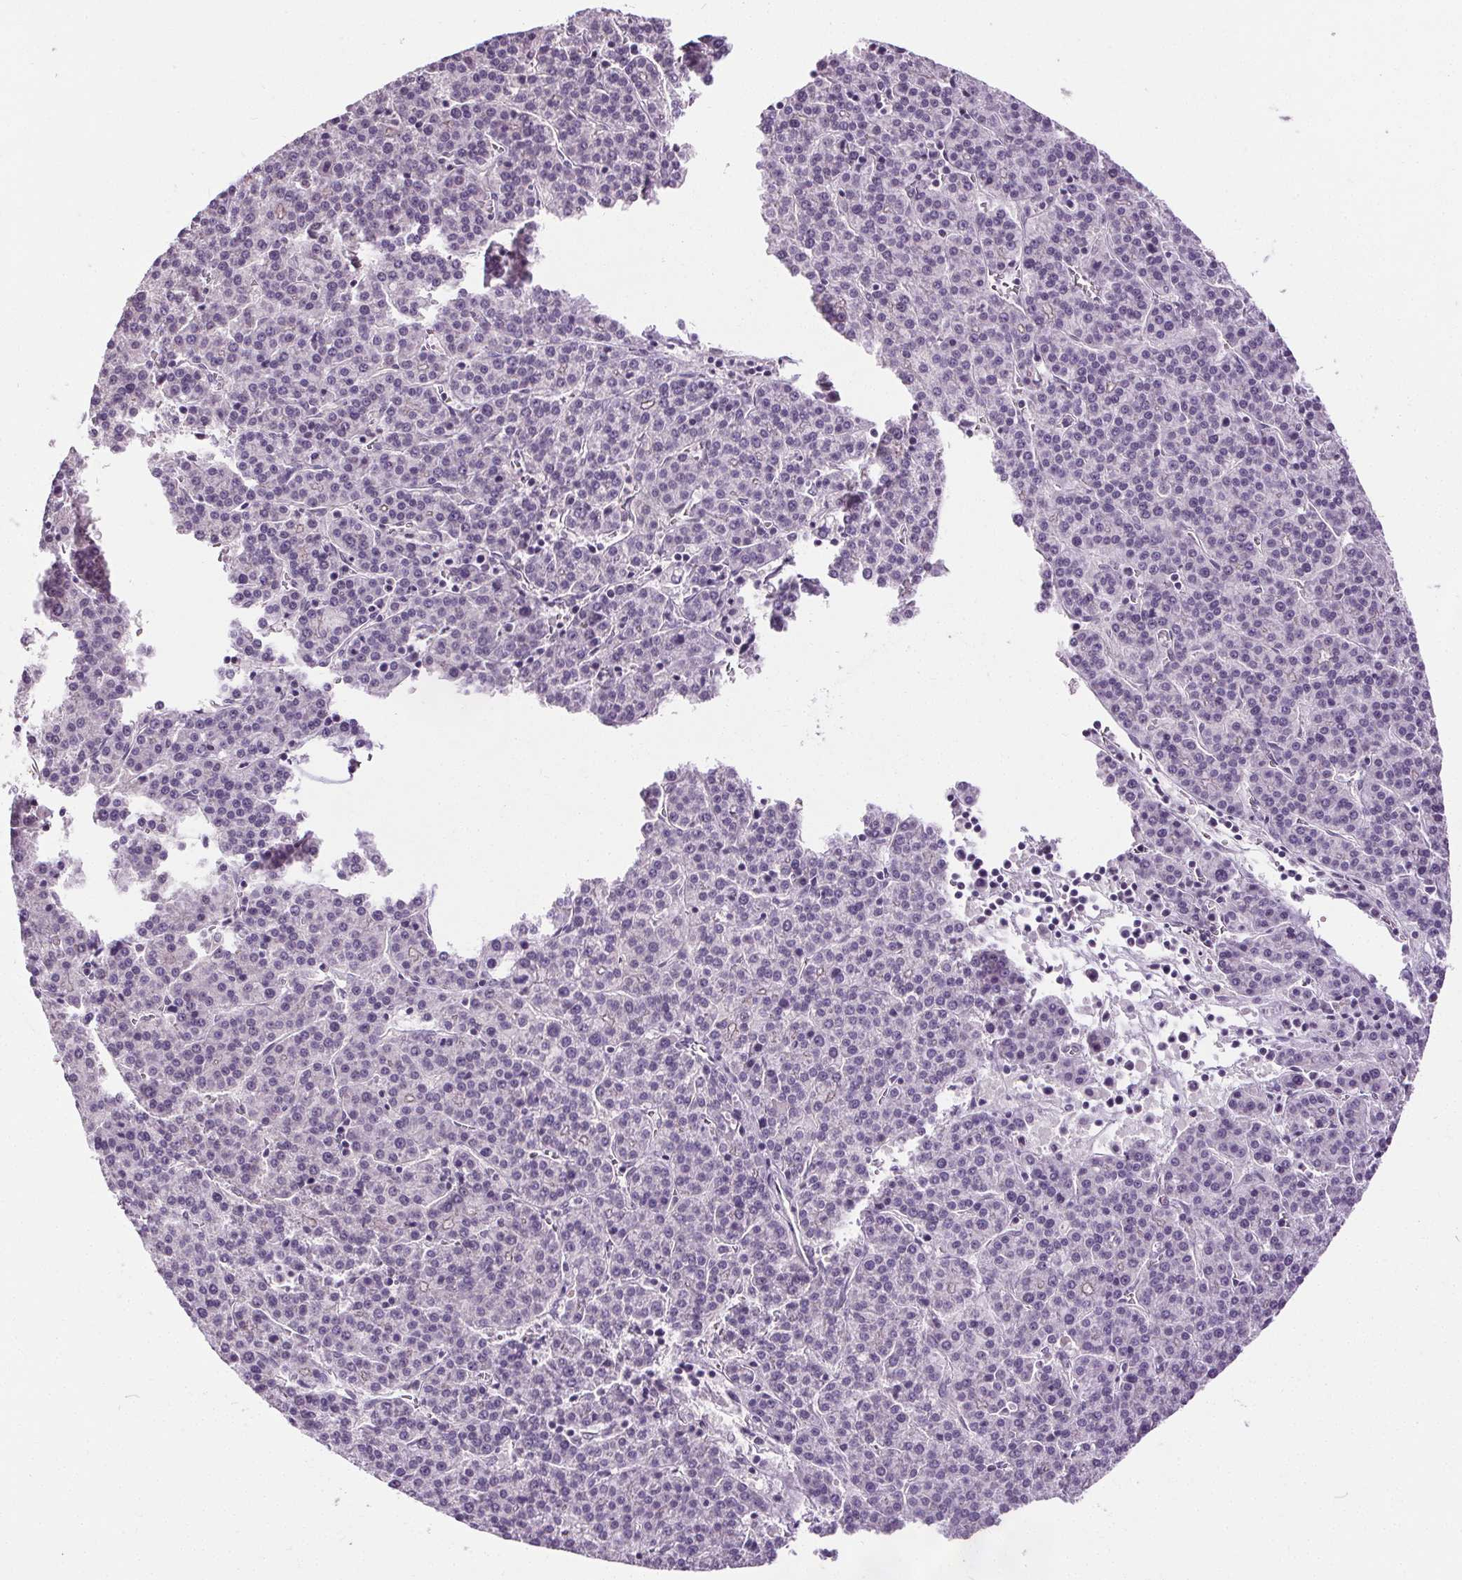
{"staining": {"intensity": "negative", "quantity": "none", "location": "none"}, "tissue": "liver cancer", "cell_type": "Tumor cells", "image_type": "cancer", "snomed": [{"axis": "morphology", "description": "Carcinoma, Hepatocellular, NOS"}, {"axis": "topography", "description": "Liver"}], "caption": "This micrograph is of liver cancer (hepatocellular carcinoma) stained with immunohistochemistry (IHC) to label a protein in brown with the nuclei are counter-stained blue. There is no staining in tumor cells.", "gene": "SLC2A9", "patient": {"sex": "female", "age": 58}}